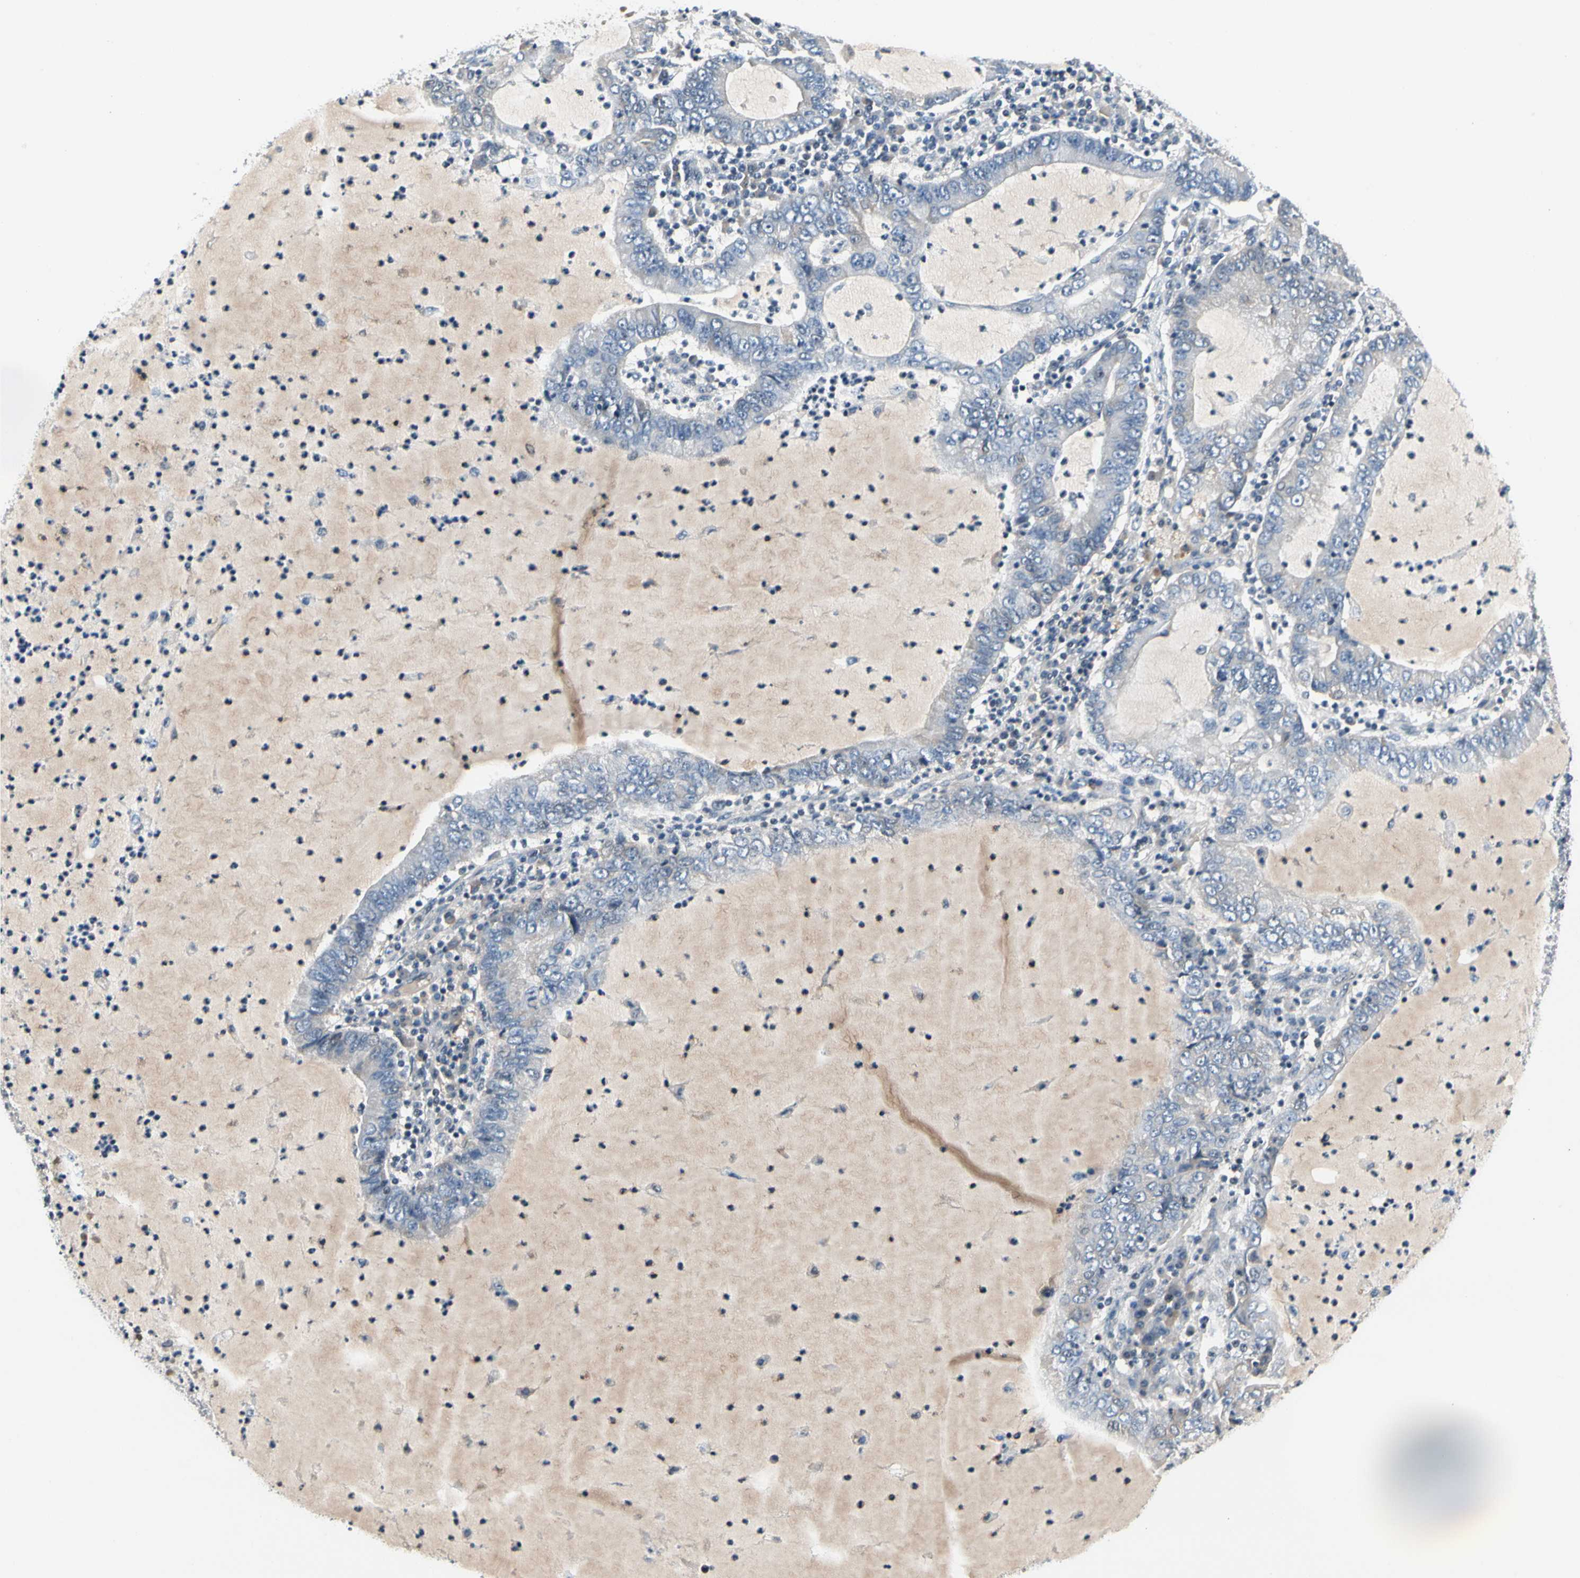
{"staining": {"intensity": "negative", "quantity": "none", "location": "none"}, "tissue": "lung cancer", "cell_type": "Tumor cells", "image_type": "cancer", "snomed": [{"axis": "morphology", "description": "Adenocarcinoma, NOS"}, {"axis": "topography", "description": "Lung"}], "caption": "The micrograph reveals no significant positivity in tumor cells of lung cancer. (DAB (3,3'-diaminobenzidine) IHC with hematoxylin counter stain).", "gene": "GREM1", "patient": {"sex": "female", "age": 51}}